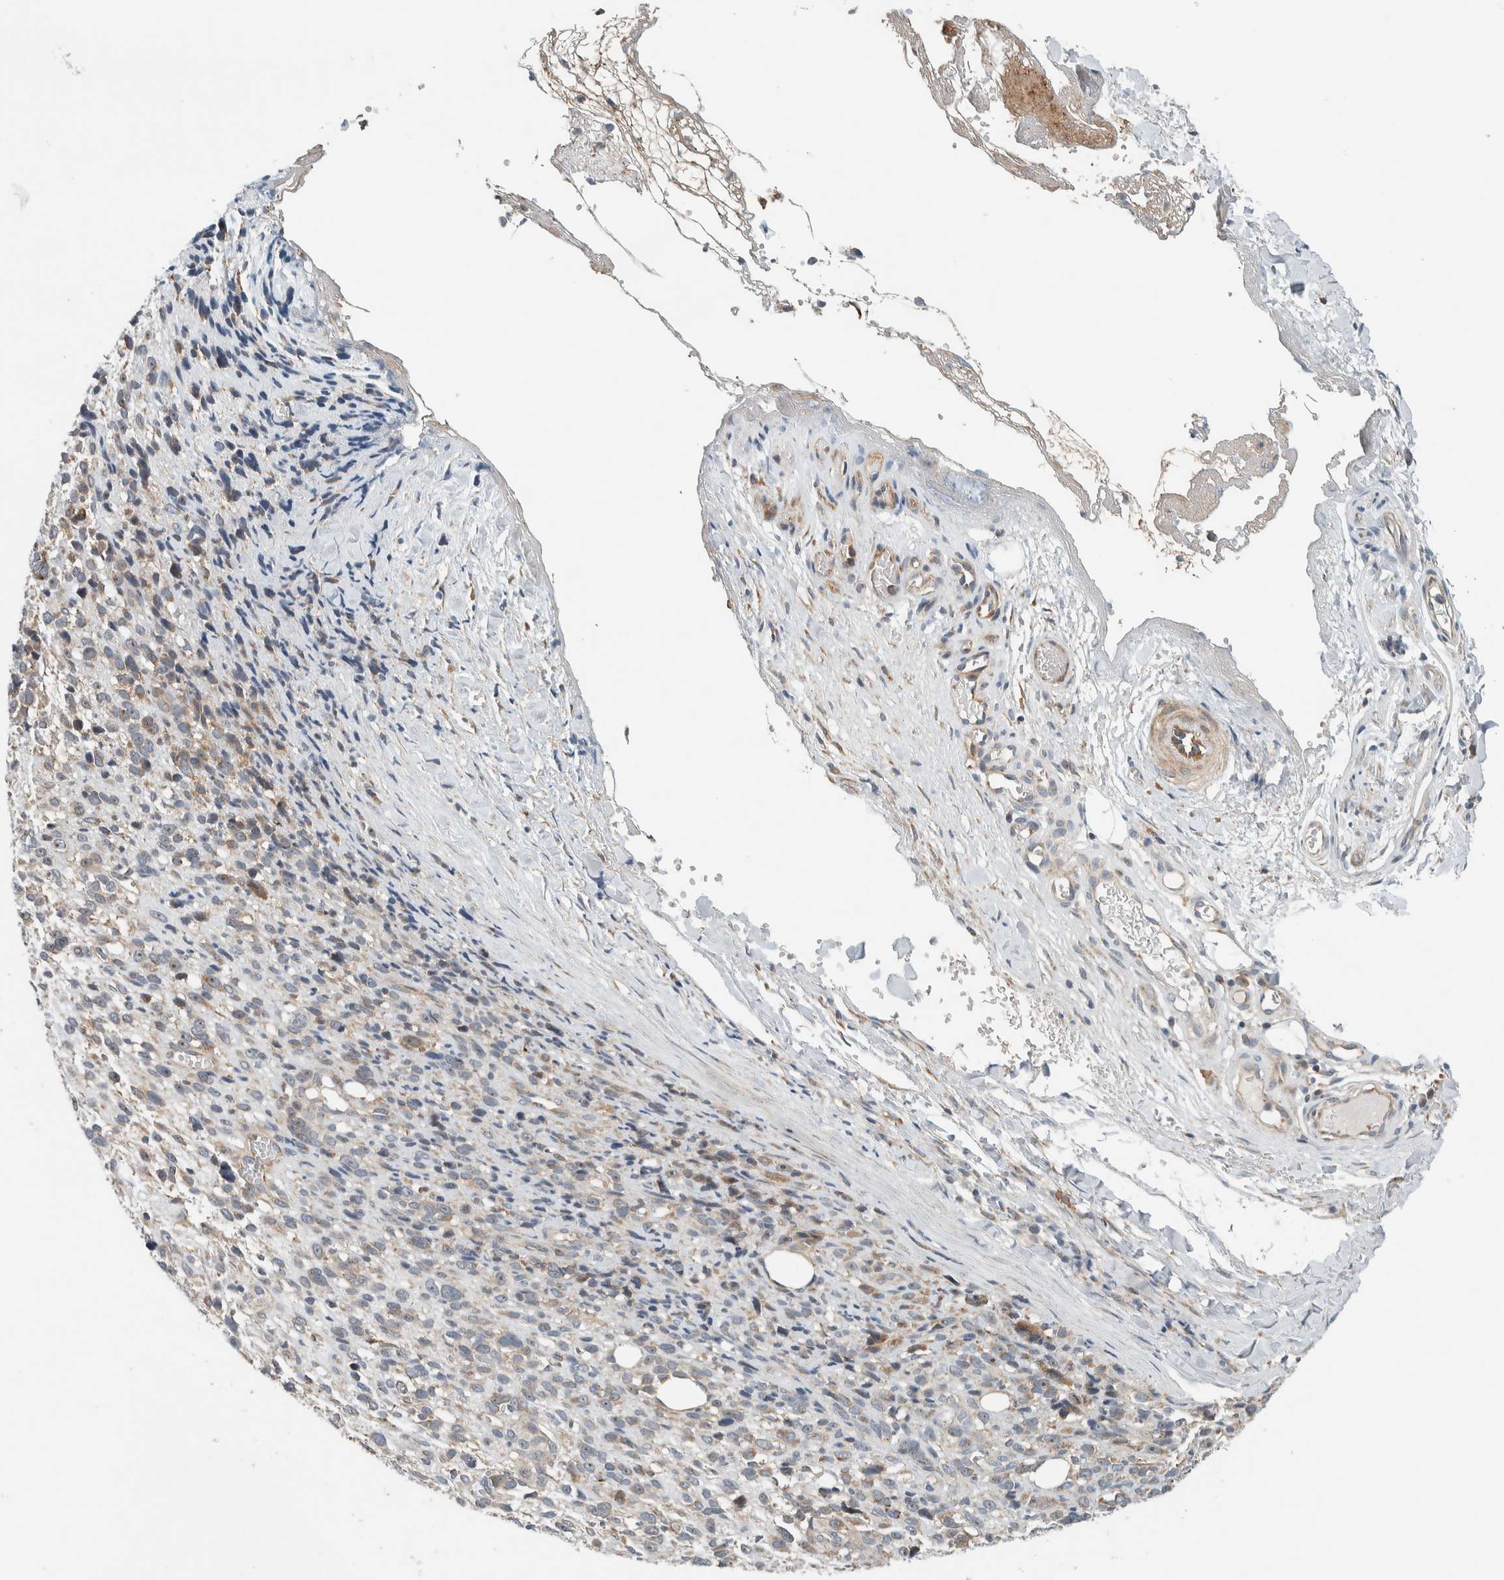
{"staining": {"intensity": "weak", "quantity": "<25%", "location": "cytoplasmic/membranous"}, "tissue": "melanoma", "cell_type": "Tumor cells", "image_type": "cancer", "snomed": [{"axis": "morphology", "description": "Malignant melanoma, NOS"}, {"axis": "topography", "description": "Skin"}], "caption": "Melanoma was stained to show a protein in brown. There is no significant expression in tumor cells. Brightfield microscopy of IHC stained with DAB (3,3'-diaminobenzidine) (brown) and hematoxylin (blue), captured at high magnification.", "gene": "SLFN12L", "patient": {"sex": "female", "age": 55}}